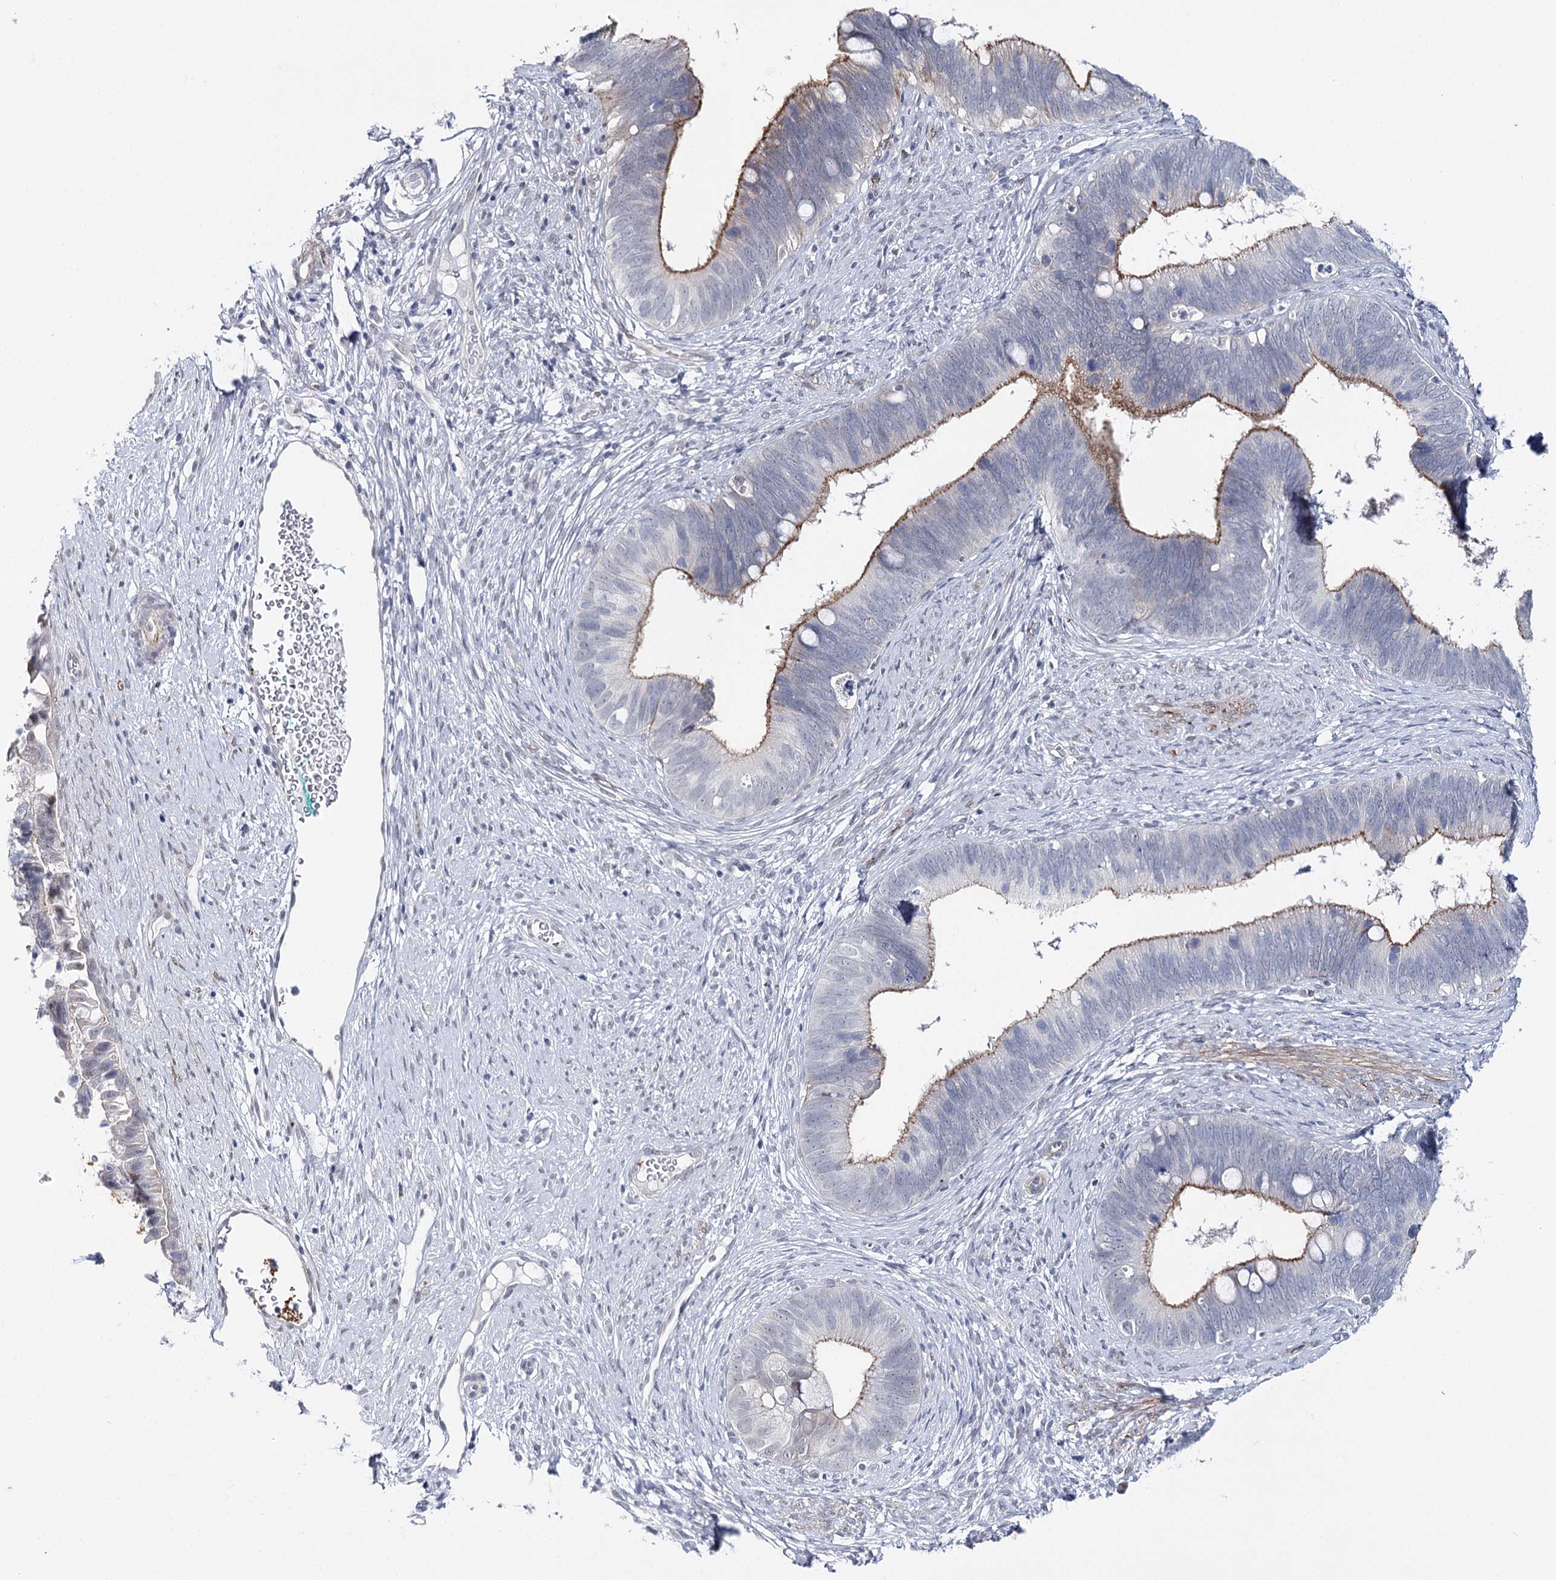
{"staining": {"intensity": "moderate", "quantity": "25%-75%", "location": "cytoplasmic/membranous"}, "tissue": "cervical cancer", "cell_type": "Tumor cells", "image_type": "cancer", "snomed": [{"axis": "morphology", "description": "Adenocarcinoma, NOS"}, {"axis": "topography", "description": "Cervix"}], "caption": "This photomicrograph demonstrates immunohistochemistry (IHC) staining of cervical adenocarcinoma, with medium moderate cytoplasmic/membranous positivity in approximately 25%-75% of tumor cells.", "gene": "AGXT2", "patient": {"sex": "female", "age": 42}}